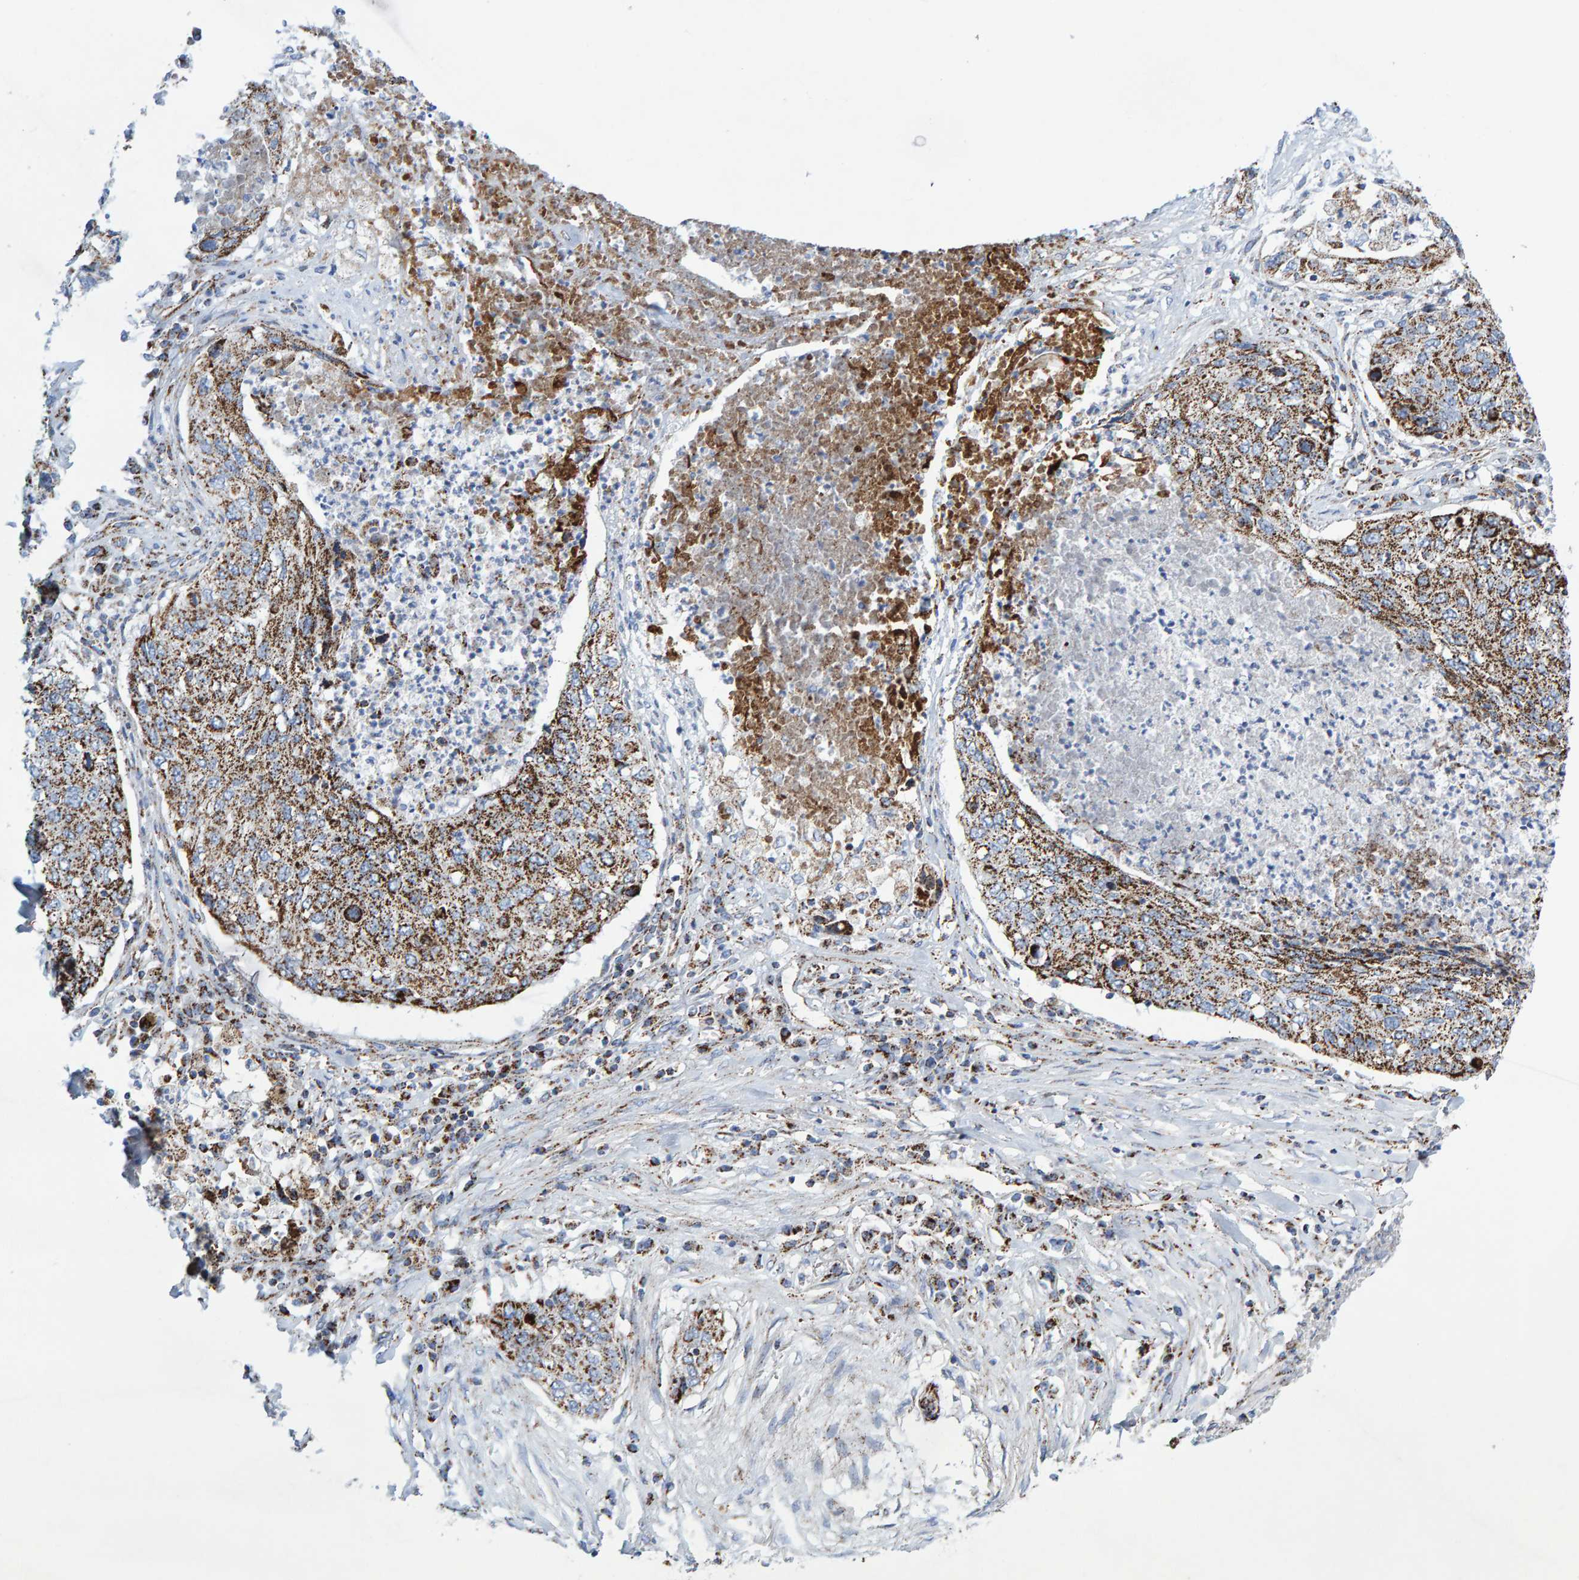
{"staining": {"intensity": "strong", "quantity": ">75%", "location": "cytoplasmic/membranous"}, "tissue": "lung cancer", "cell_type": "Tumor cells", "image_type": "cancer", "snomed": [{"axis": "morphology", "description": "Squamous cell carcinoma, NOS"}, {"axis": "topography", "description": "Lung"}], "caption": "IHC of human squamous cell carcinoma (lung) displays high levels of strong cytoplasmic/membranous positivity in approximately >75% of tumor cells.", "gene": "GGTA1", "patient": {"sex": "female", "age": 63}}